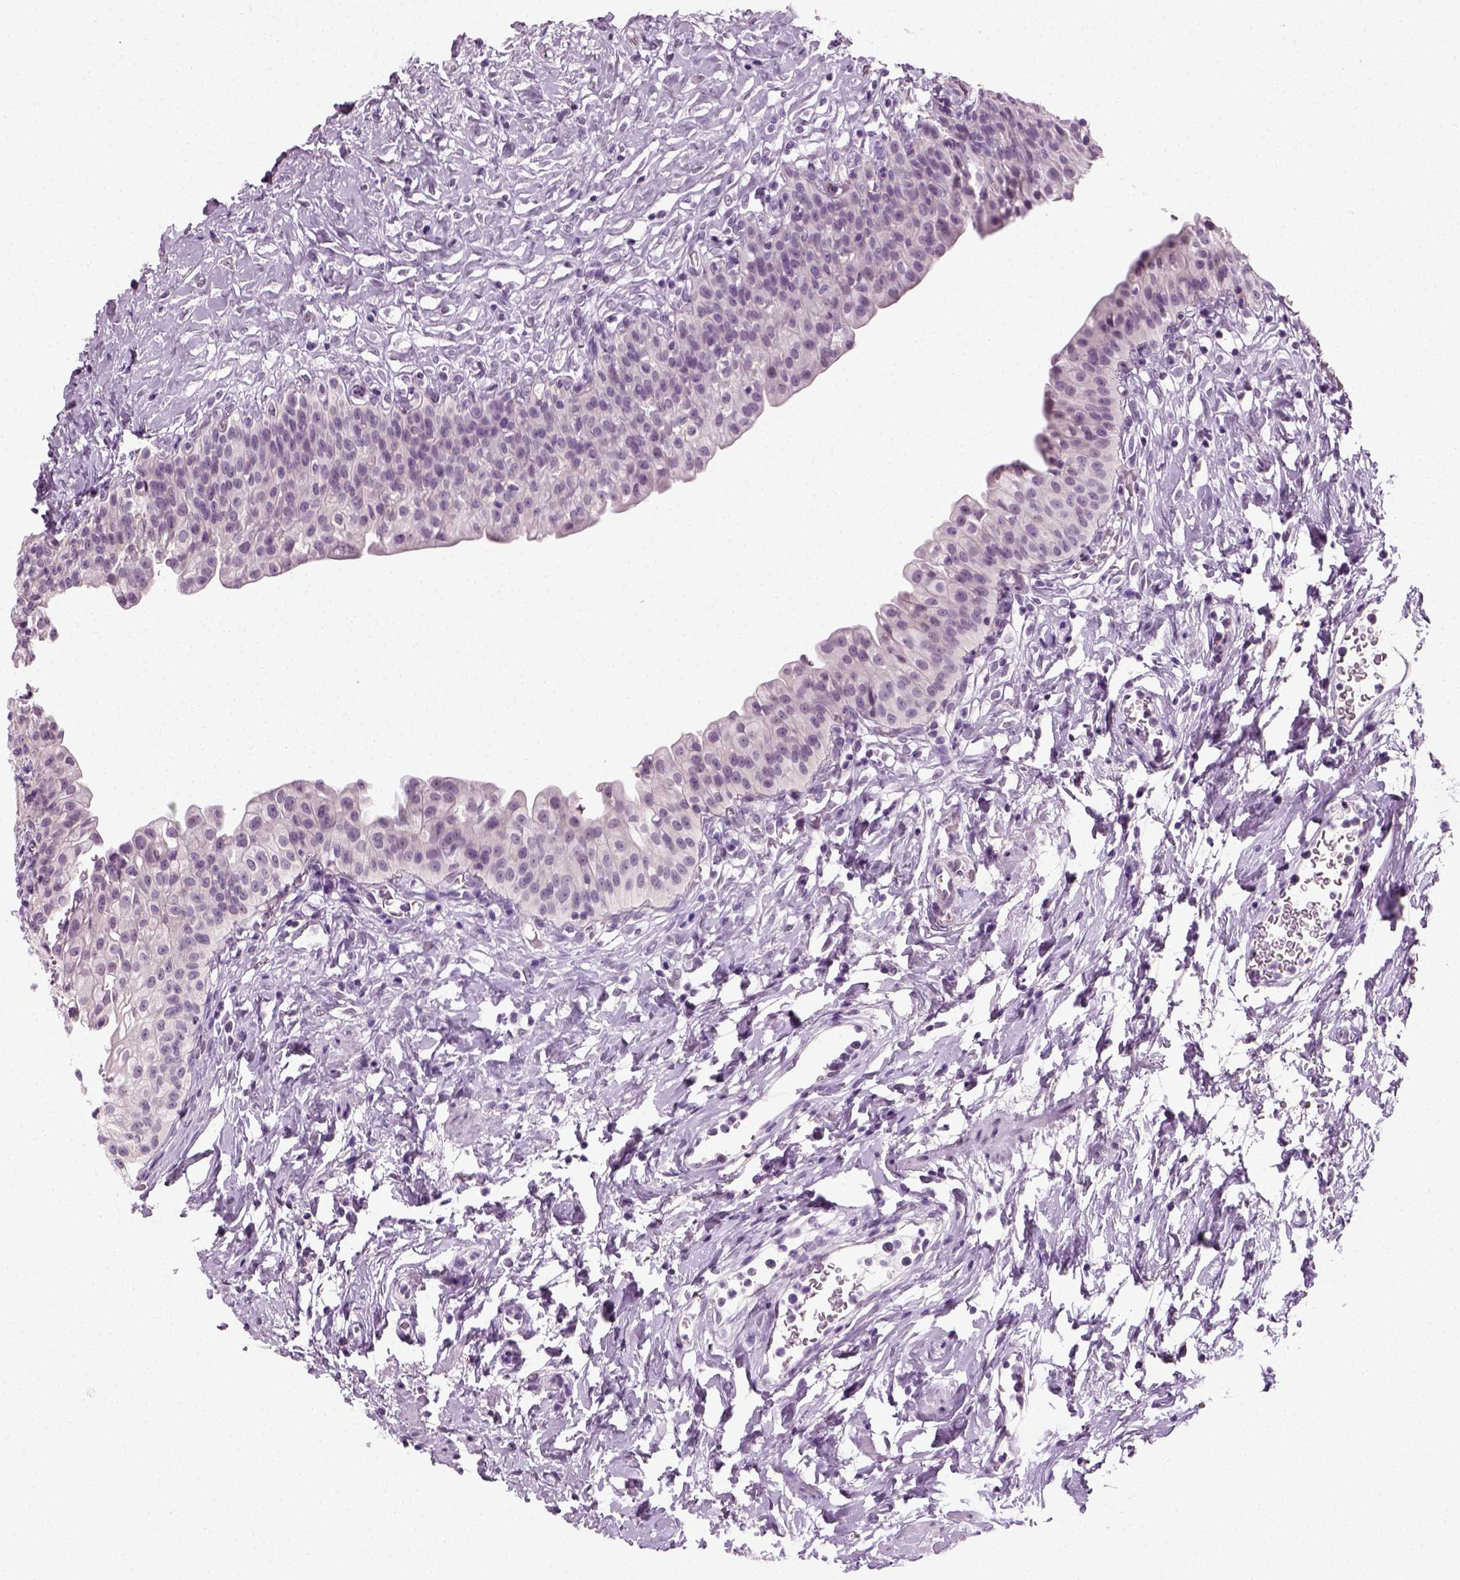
{"staining": {"intensity": "negative", "quantity": "none", "location": "none"}, "tissue": "urinary bladder", "cell_type": "Urothelial cells", "image_type": "normal", "snomed": [{"axis": "morphology", "description": "Normal tissue, NOS"}, {"axis": "topography", "description": "Urinary bladder"}], "caption": "An image of human urinary bladder is negative for staining in urothelial cells.", "gene": "SPATA31E1", "patient": {"sex": "male", "age": 76}}